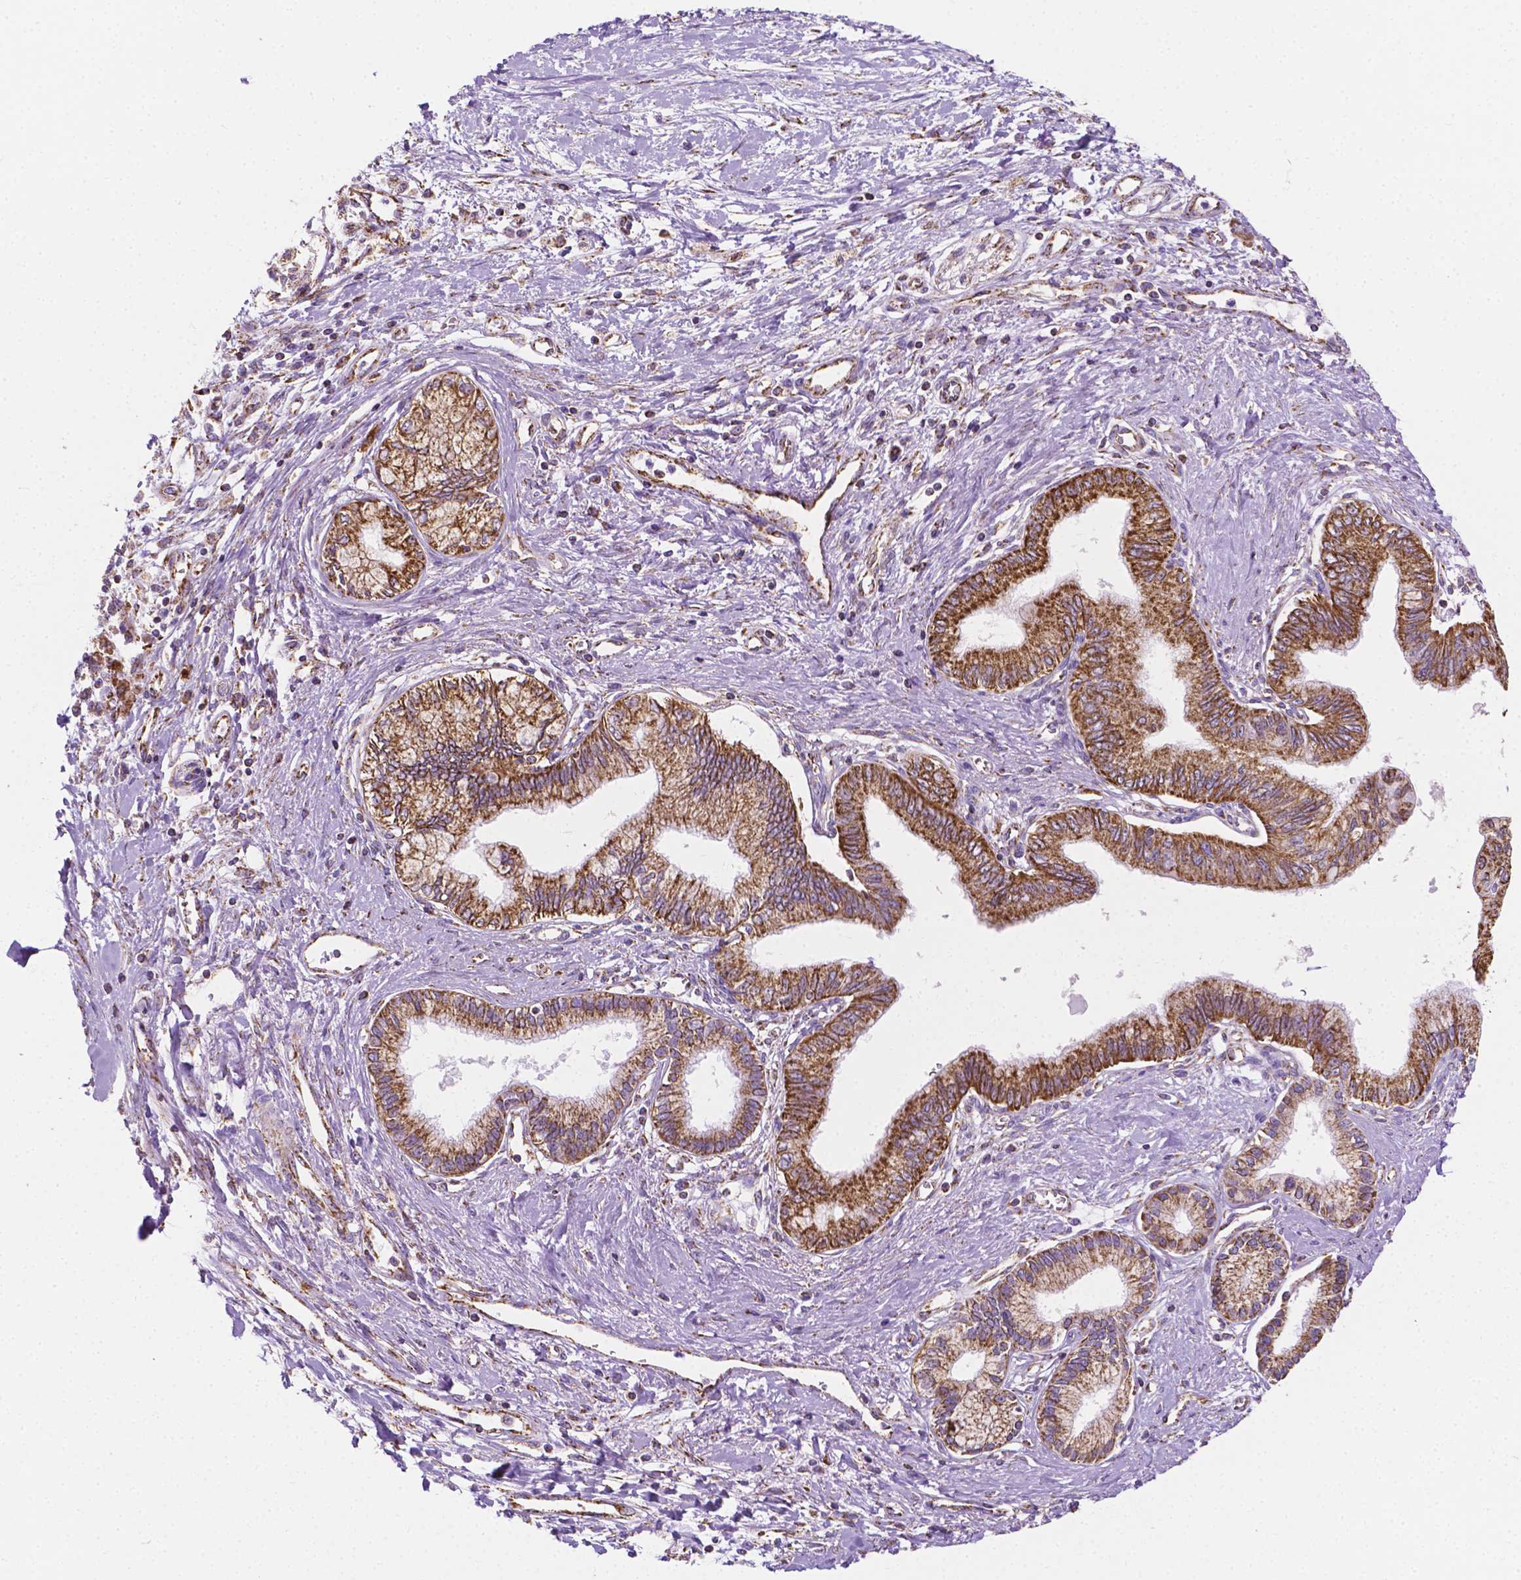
{"staining": {"intensity": "strong", "quantity": ">75%", "location": "cytoplasmic/membranous"}, "tissue": "pancreatic cancer", "cell_type": "Tumor cells", "image_type": "cancer", "snomed": [{"axis": "morphology", "description": "Adenocarcinoma, NOS"}, {"axis": "topography", "description": "Pancreas"}], "caption": "The image demonstrates staining of adenocarcinoma (pancreatic), revealing strong cytoplasmic/membranous protein positivity (brown color) within tumor cells.", "gene": "RMDN3", "patient": {"sex": "female", "age": 77}}